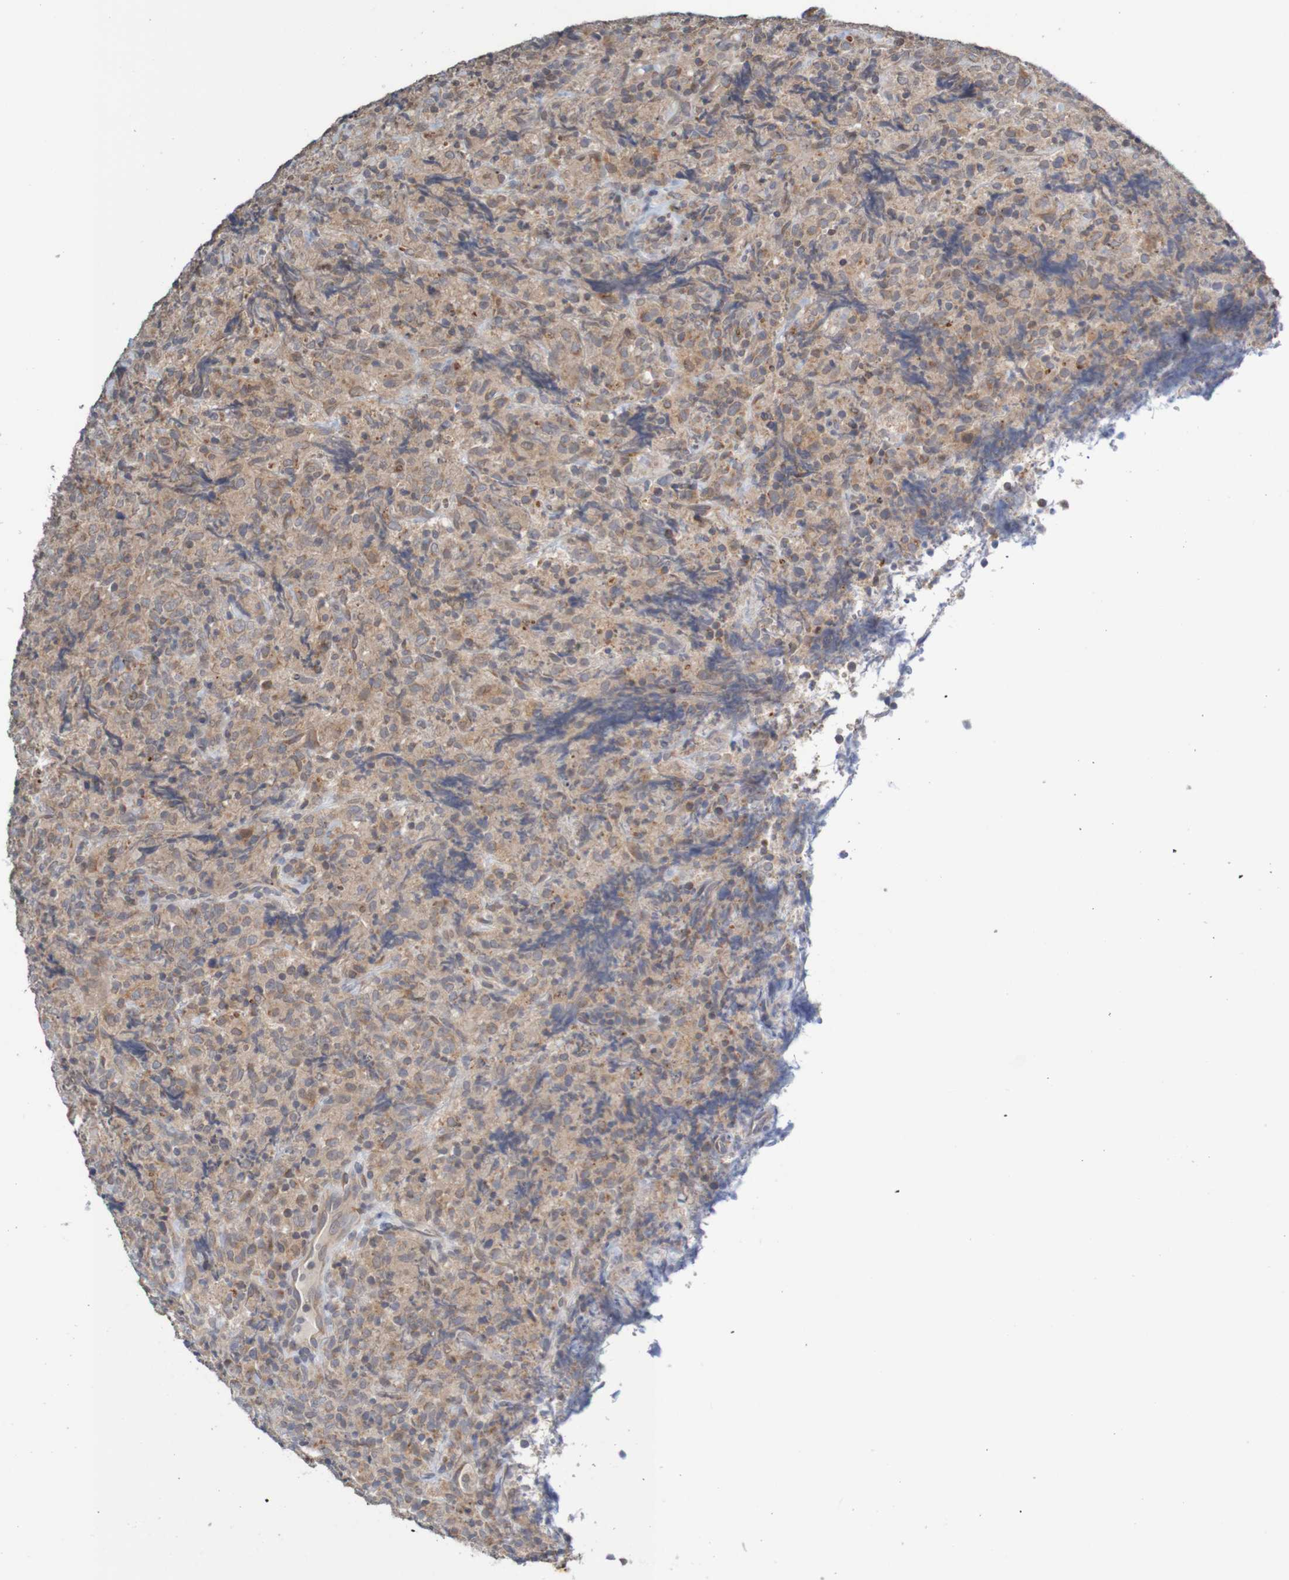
{"staining": {"intensity": "weak", "quantity": "25%-75%", "location": "cytoplasmic/membranous"}, "tissue": "lymphoma", "cell_type": "Tumor cells", "image_type": "cancer", "snomed": [{"axis": "morphology", "description": "Malignant lymphoma, non-Hodgkin's type, High grade"}, {"axis": "topography", "description": "Tonsil"}], "caption": "IHC of lymphoma demonstrates low levels of weak cytoplasmic/membranous positivity in about 25%-75% of tumor cells.", "gene": "ANKK1", "patient": {"sex": "female", "age": 36}}